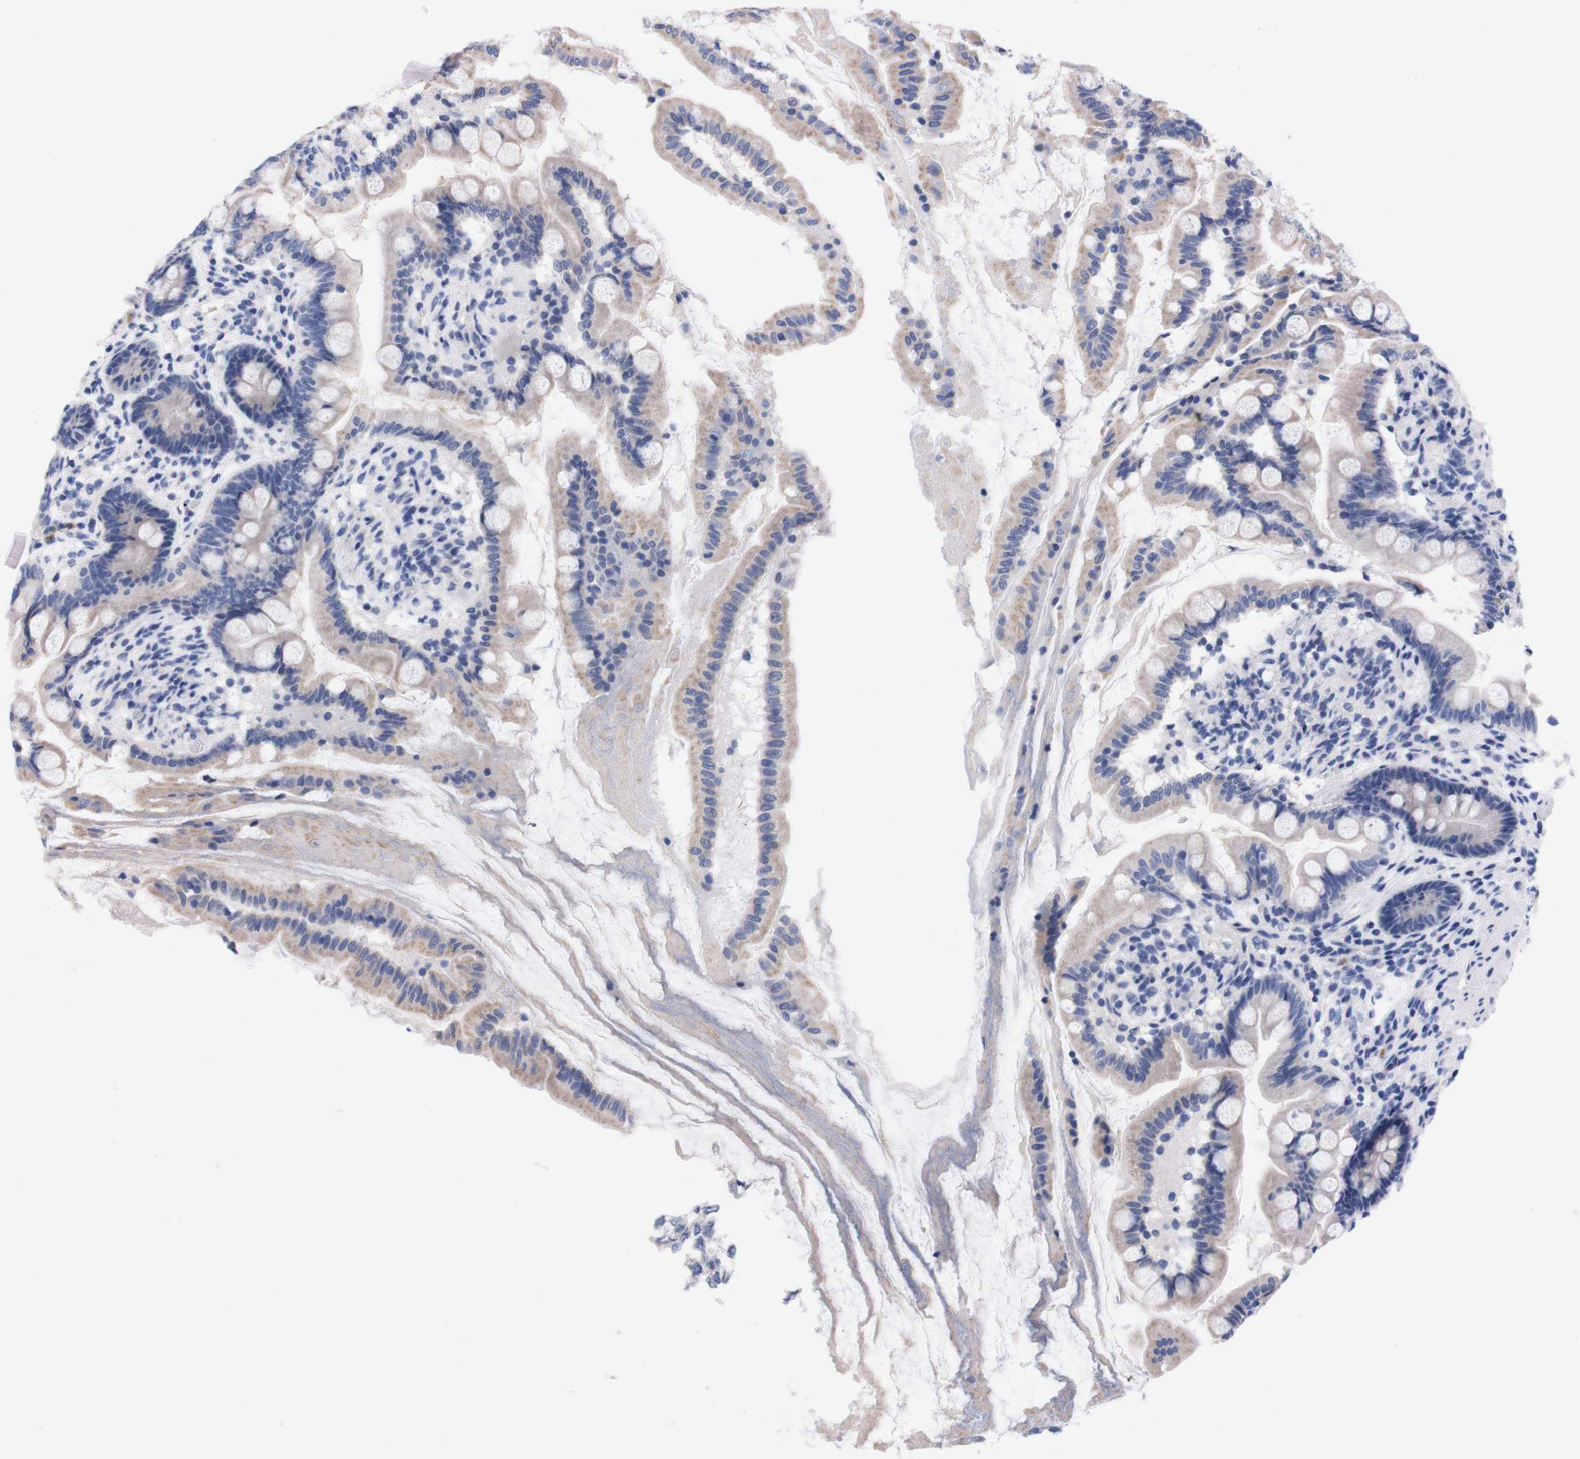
{"staining": {"intensity": "negative", "quantity": "none", "location": "none"}, "tissue": "small intestine", "cell_type": "Glandular cells", "image_type": "normal", "snomed": [{"axis": "morphology", "description": "Normal tissue, NOS"}, {"axis": "topography", "description": "Small intestine"}], "caption": "There is no significant staining in glandular cells of small intestine. (DAB IHC, high magnification).", "gene": "FAM210A", "patient": {"sex": "female", "age": 56}}